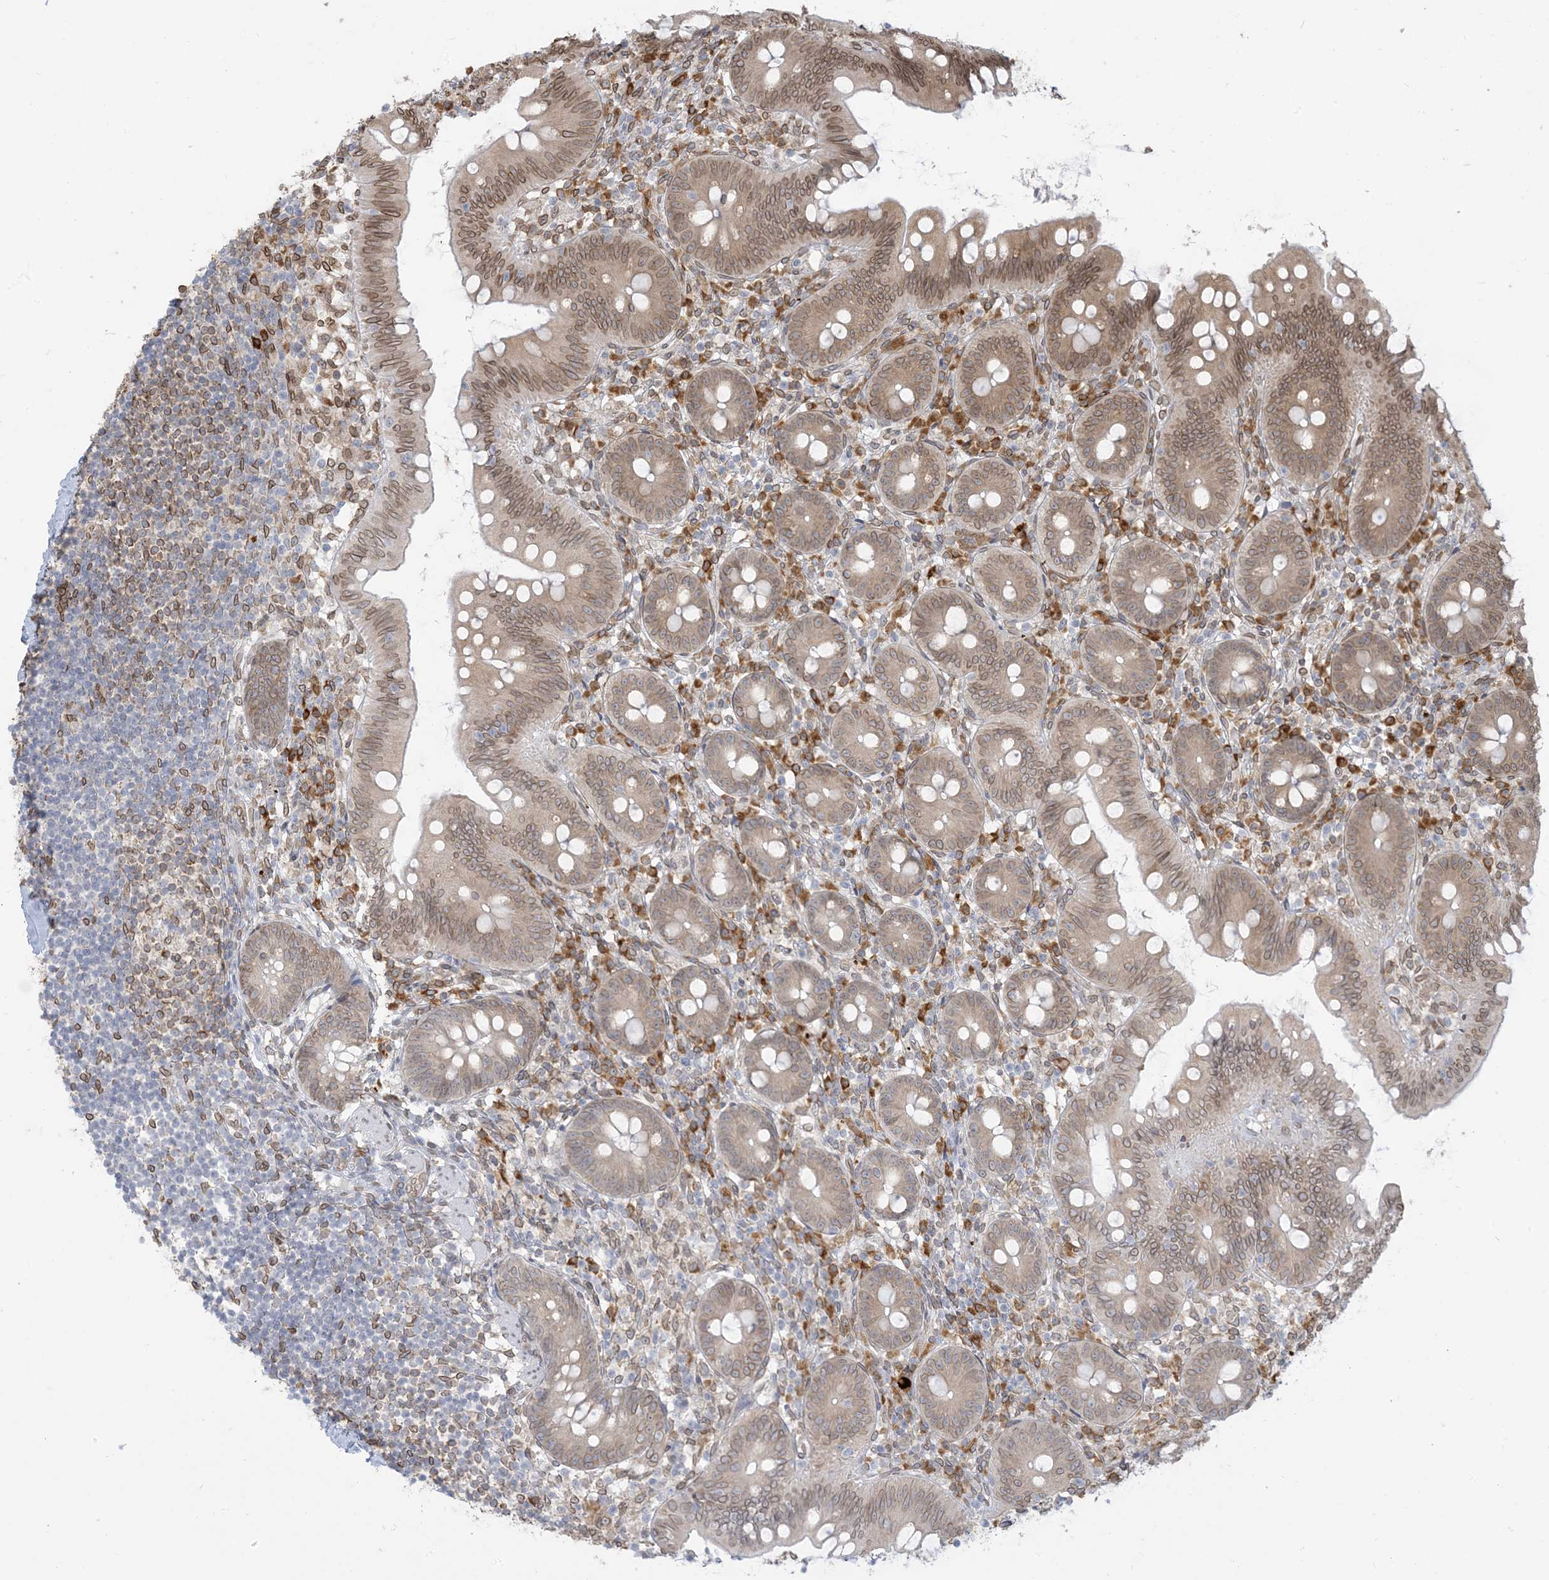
{"staining": {"intensity": "moderate", "quantity": "25%-75%", "location": "cytoplasmic/membranous,nuclear"}, "tissue": "appendix", "cell_type": "Glandular cells", "image_type": "normal", "snomed": [{"axis": "morphology", "description": "Normal tissue, NOS"}, {"axis": "topography", "description": "Appendix"}], "caption": "Moderate cytoplasmic/membranous,nuclear positivity for a protein is identified in about 25%-75% of glandular cells of benign appendix using immunohistochemistry (IHC).", "gene": "WWP1", "patient": {"sex": "female", "age": 62}}